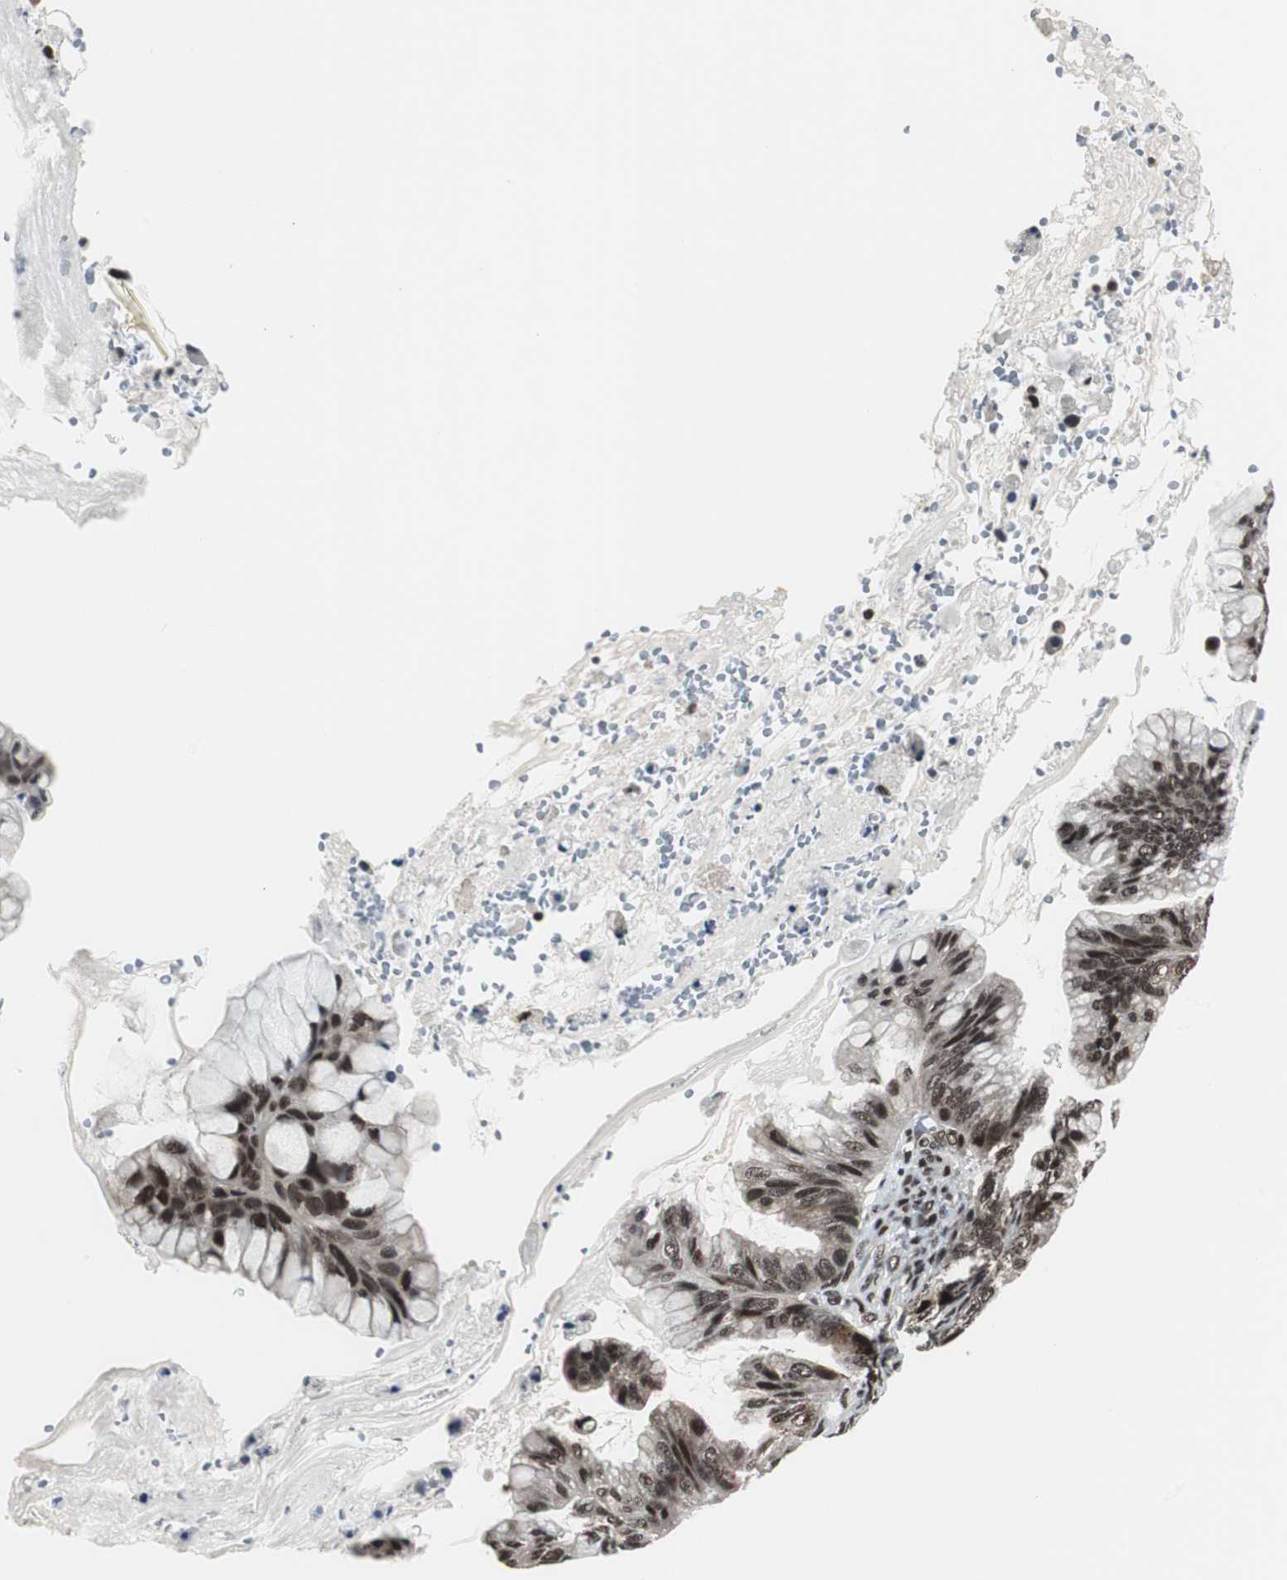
{"staining": {"intensity": "strong", "quantity": ">75%", "location": "nuclear"}, "tissue": "ovarian cancer", "cell_type": "Tumor cells", "image_type": "cancer", "snomed": [{"axis": "morphology", "description": "Cystadenocarcinoma, mucinous, NOS"}, {"axis": "topography", "description": "Ovary"}], "caption": "Protein expression analysis of ovarian mucinous cystadenocarcinoma displays strong nuclear positivity in approximately >75% of tumor cells. The protein is stained brown, and the nuclei are stained in blue (DAB (3,3'-diaminobenzidine) IHC with brightfield microscopy, high magnification).", "gene": "CDK9", "patient": {"sex": "female", "age": 36}}